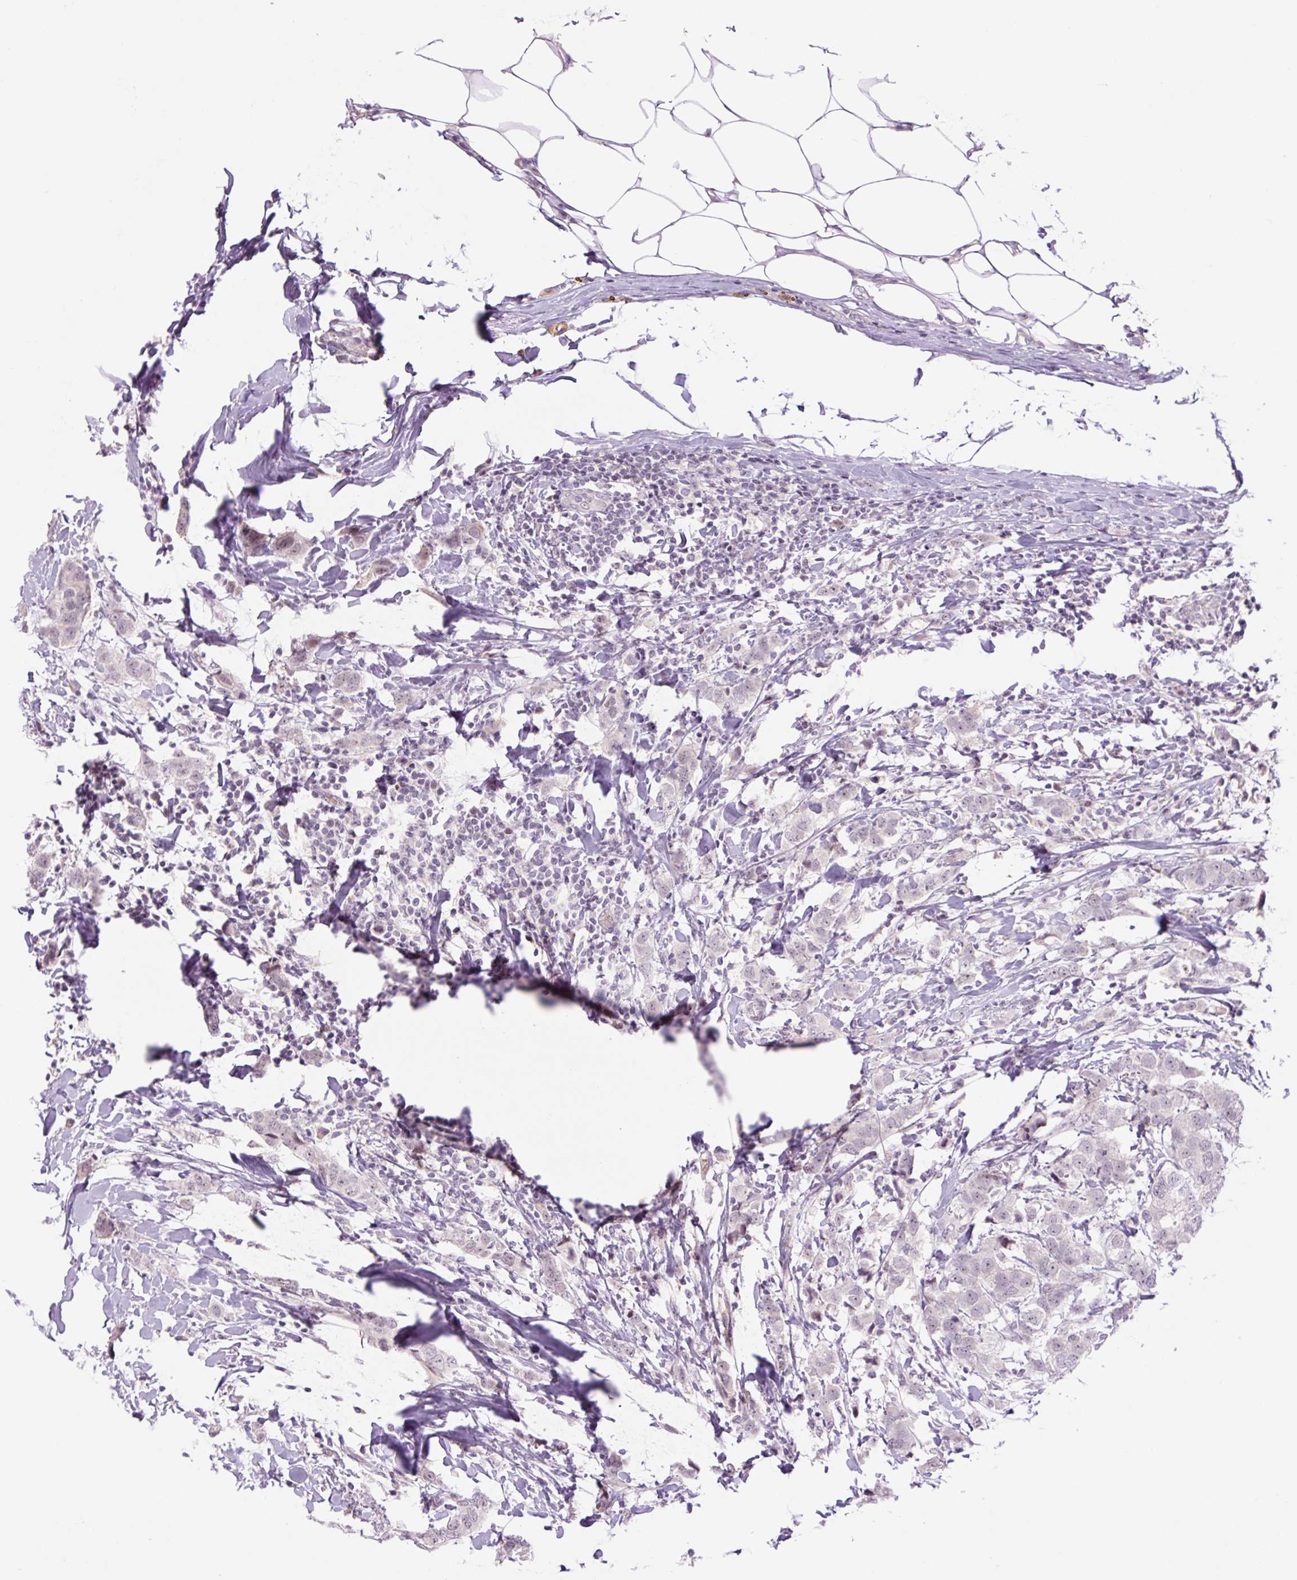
{"staining": {"intensity": "negative", "quantity": "none", "location": "none"}, "tissue": "breast cancer", "cell_type": "Tumor cells", "image_type": "cancer", "snomed": [{"axis": "morphology", "description": "Duct carcinoma"}, {"axis": "topography", "description": "Breast"}], "caption": "This is an IHC micrograph of breast cancer (infiltrating ductal carcinoma). There is no expression in tumor cells.", "gene": "ZNF417", "patient": {"sex": "female", "age": 50}}